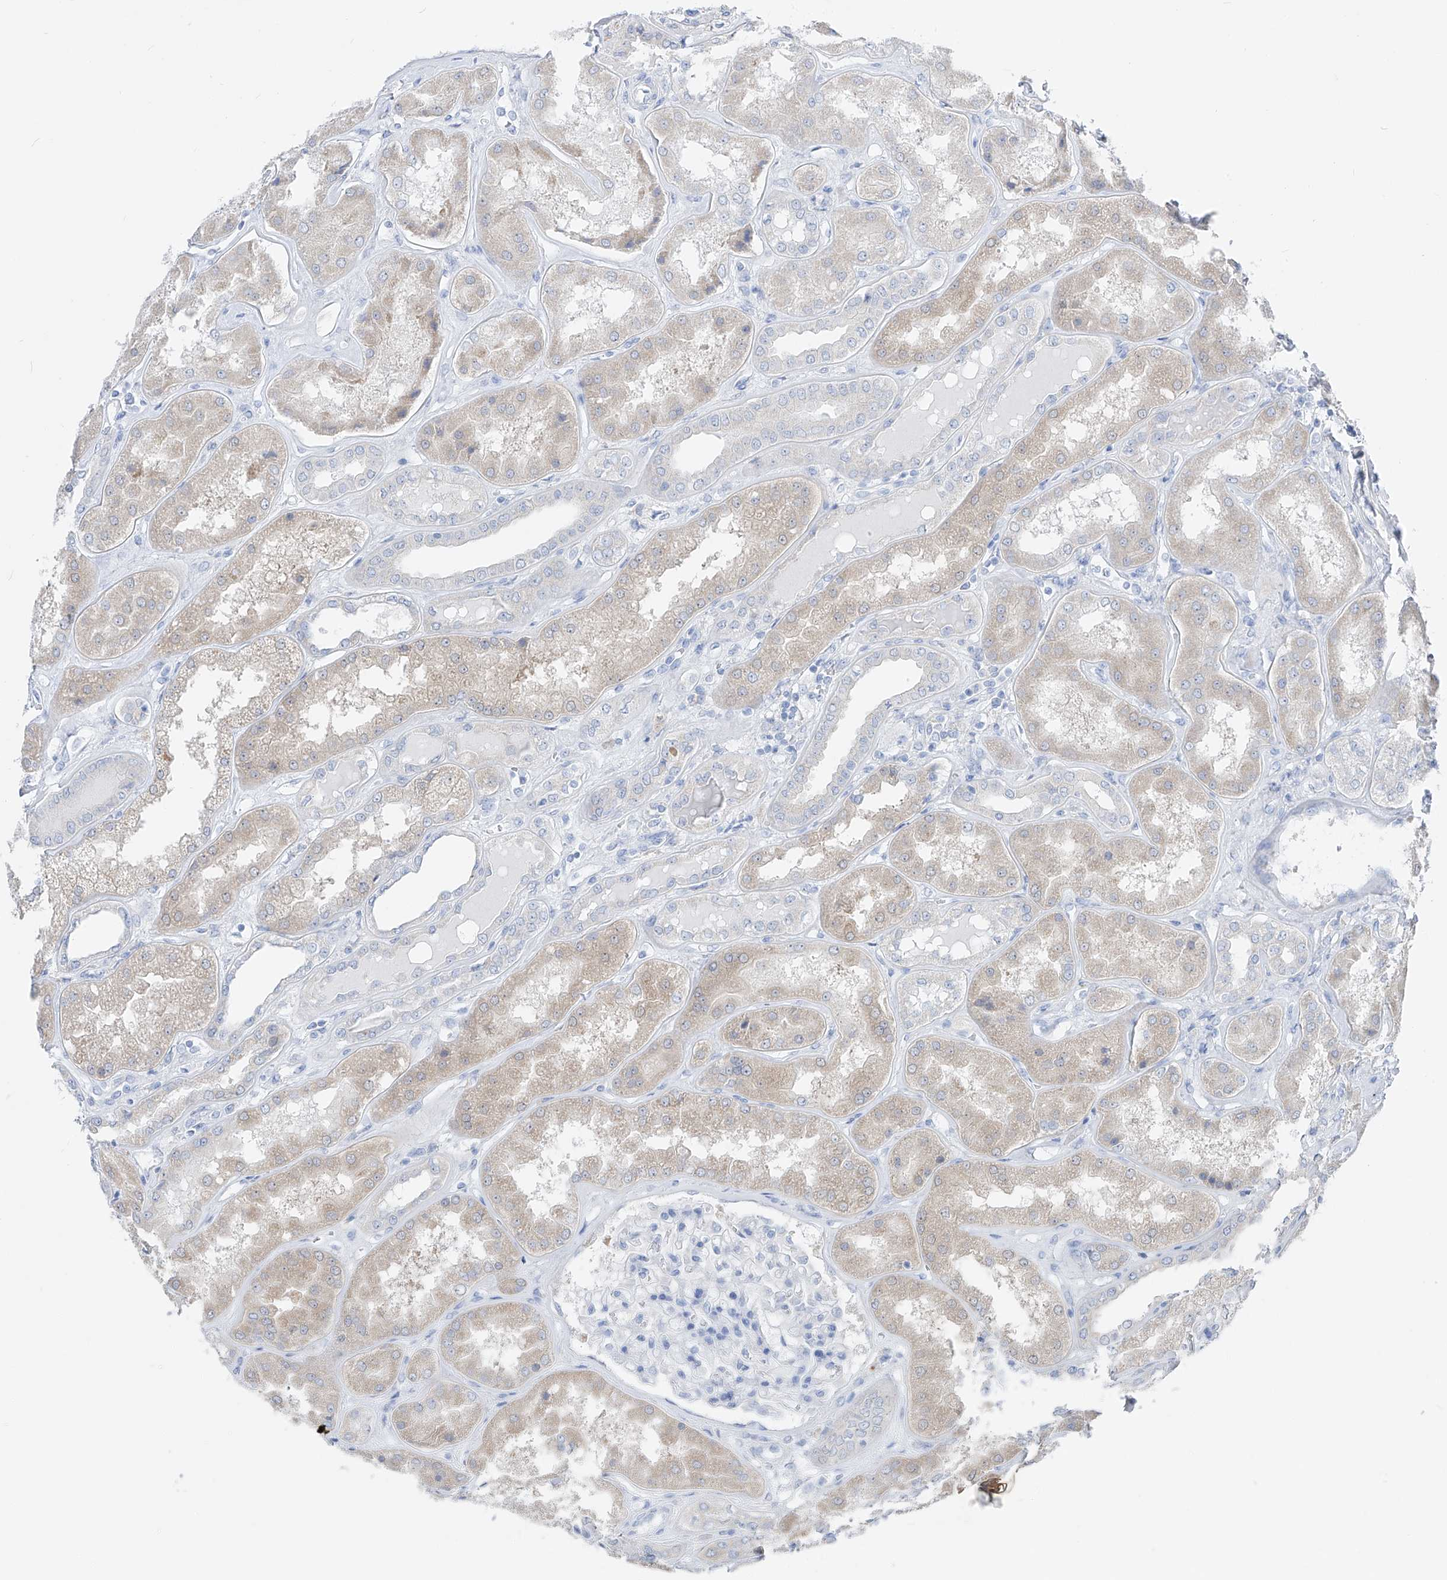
{"staining": {"intensity": "negative", "quantity": "none", "location": "none"}, "tissue": "kidney", "cell_type": "Cells in glomeruli", "image_type": "normal", "snomed": [{"axis": "morphology", "description": "Normal tissue, NOS"}, {"axis": "topography", "description": "Kidney"}], "caption": "The photomicrograph demonstrates no significant staining in cells in glomeruli of kidney.", "gene": "UFL1", "patient": {"sex": "female", "age": 56}}